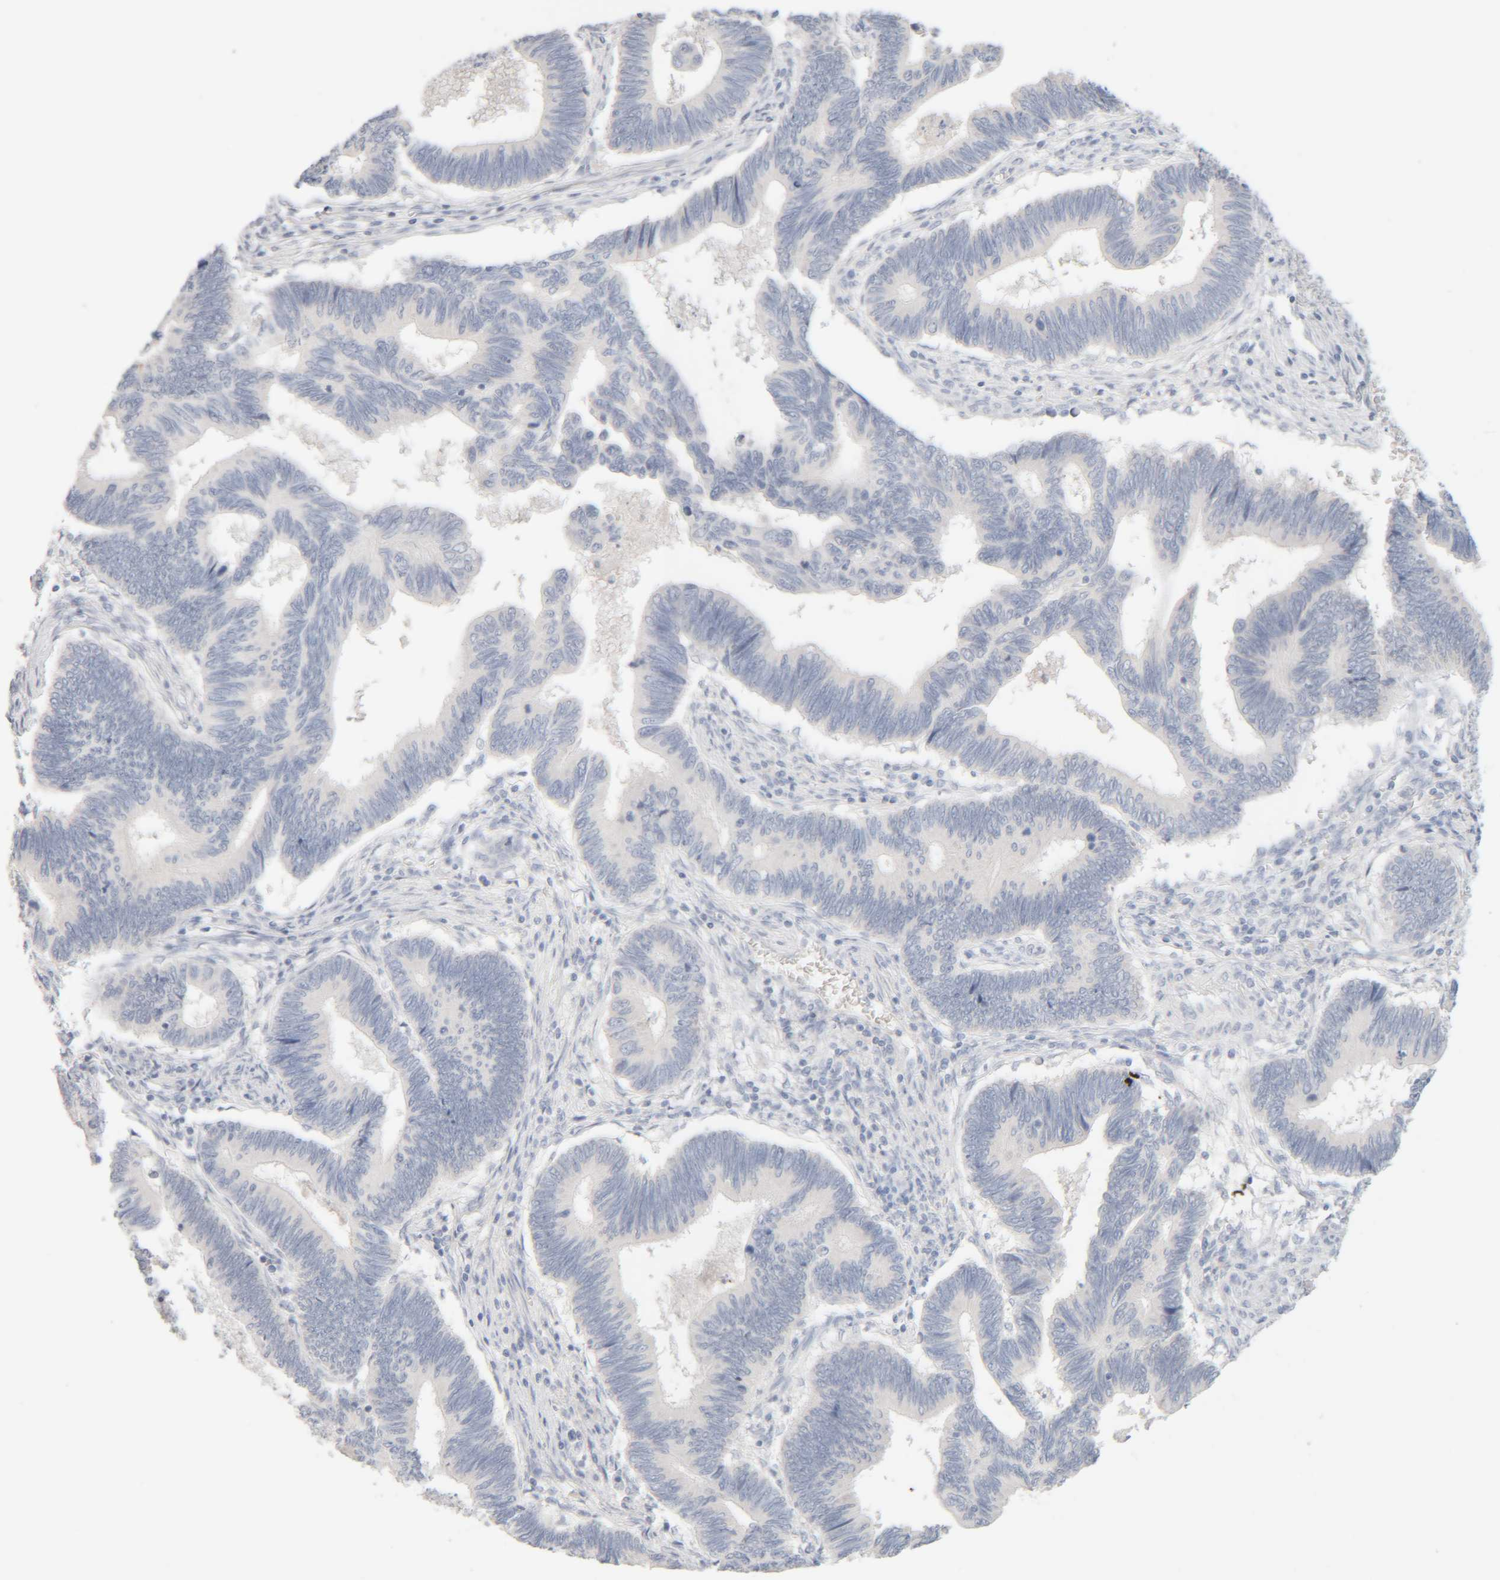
{"staining": {"intensity": "negative", "quantity": "none", "location": "none"}, "tissue": "pancreatic cancer", "cell_type": "Tumor cells", "image_type": "cancer", "snomed": [{"axis": "morphology", "description": "Adenocarcinoma, NOS"}, {"axis": "topography", "description": "Pancreas"}], "caption": "High magnification brightfield microscopy of pancreatic adenocarcinoma stained with DAB (brown) and counterstained with hematoxylin (blue): tumor cells show no significant staining.", "gene": "RIDA", "patient": {"sex": "female", "age": 70}}